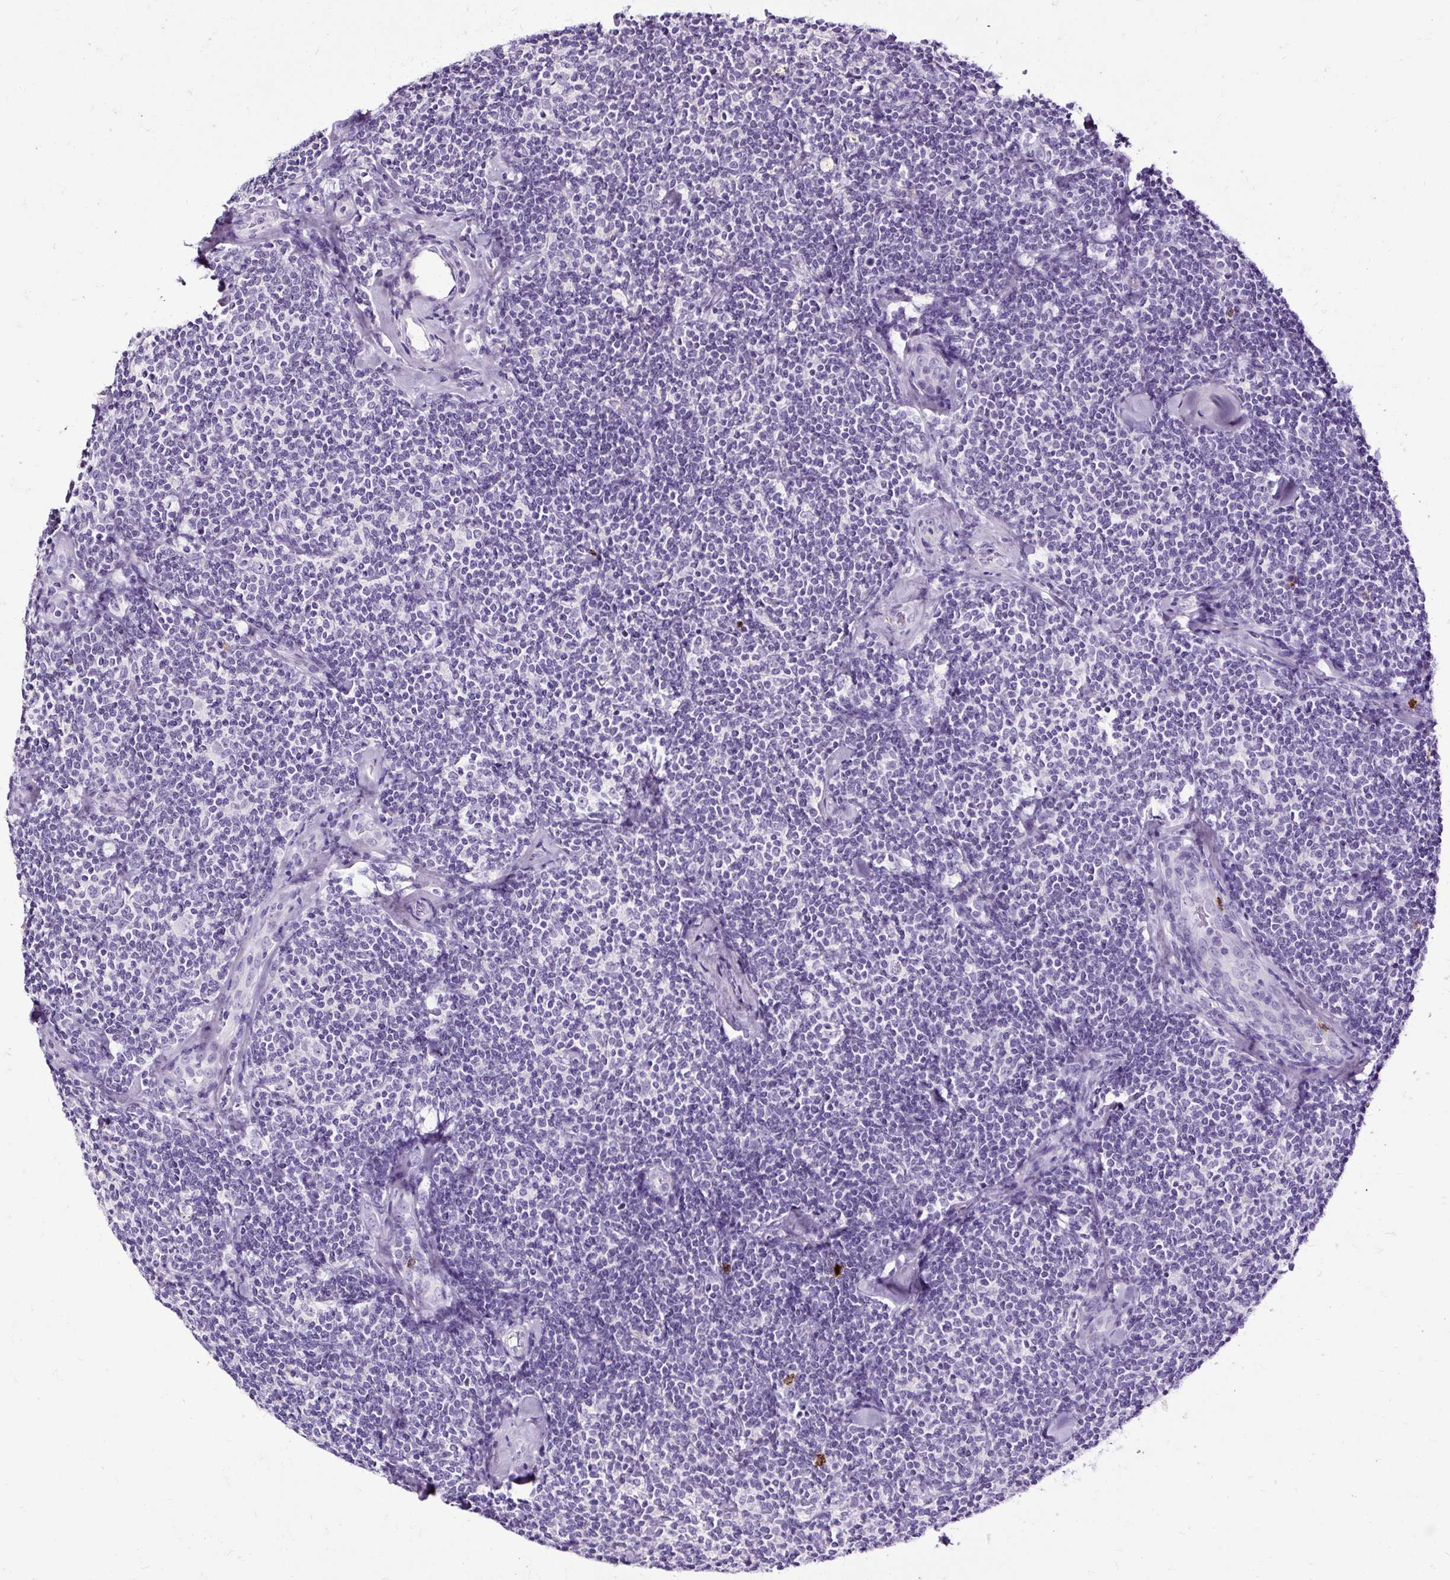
{"staining": {"intensity": "negative", "quantity": "none", "location": "none"}, "tissue": "lymphoma", "cell_type": "Tumor cells", "image_type": "cancer", "snomed": [{"axis": "morphology", "description": "Malignant lymphoma, non-Hodgkin's type, Low grade"}, {"axis": "topography", "description": "Lymph node"}], "caption": "Lymphoma stained for a protein using immunohistochemistry demonstrates no positivity tumor cells.", "gene": "SLC7A8", "patient": {"sex": "female", "age": 56}}